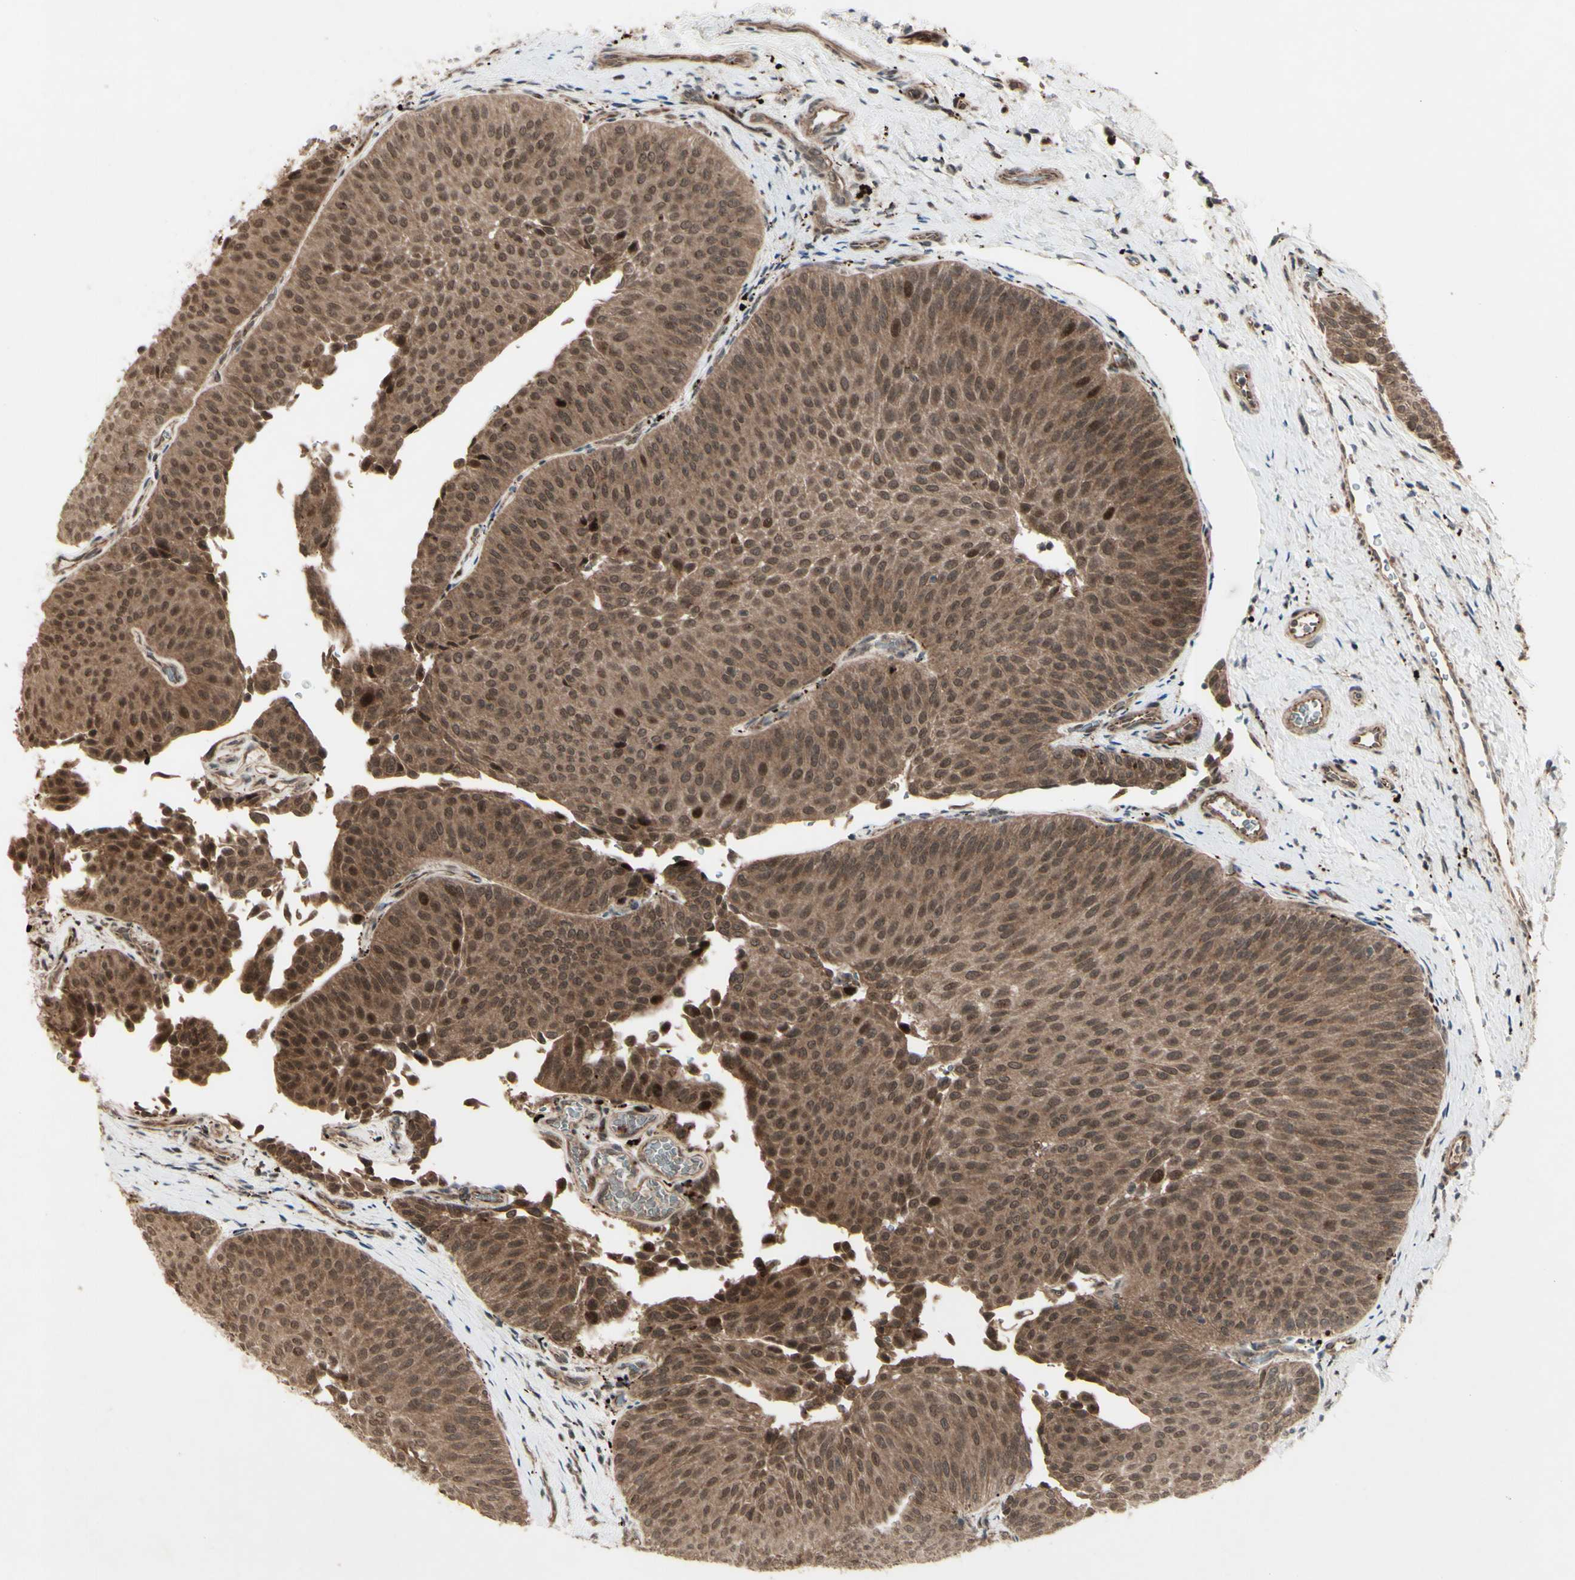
{"staining": {"intensity": "moderate", "quantity": ">75%", "location": "cytoplasmic/membranous,nuclear"}, "tissue": "urothelial cancer", "cell_type": "Tumor cells", "image_type": "cancer", "snomed": [{"axis": "morphology", "description": "Urothelial carcinoma, Low grade"}, {"axis": "topography", "description": "Urinary bladder"}], "caption": "Immunohistochemical staining of human low-grade urothelial carcinoma shows moderate cytoplasmic/membranous and nuclear protein positivity in about >75% of tumor cells. The protein is stained brown, and the nuclei are stained in blue (DAB (3,3'-diaminobenzidine) IHC with brightfield microscopy, high magnification).", "gene": "MLF2", "patient": {"sex": "female", "age": 60}}